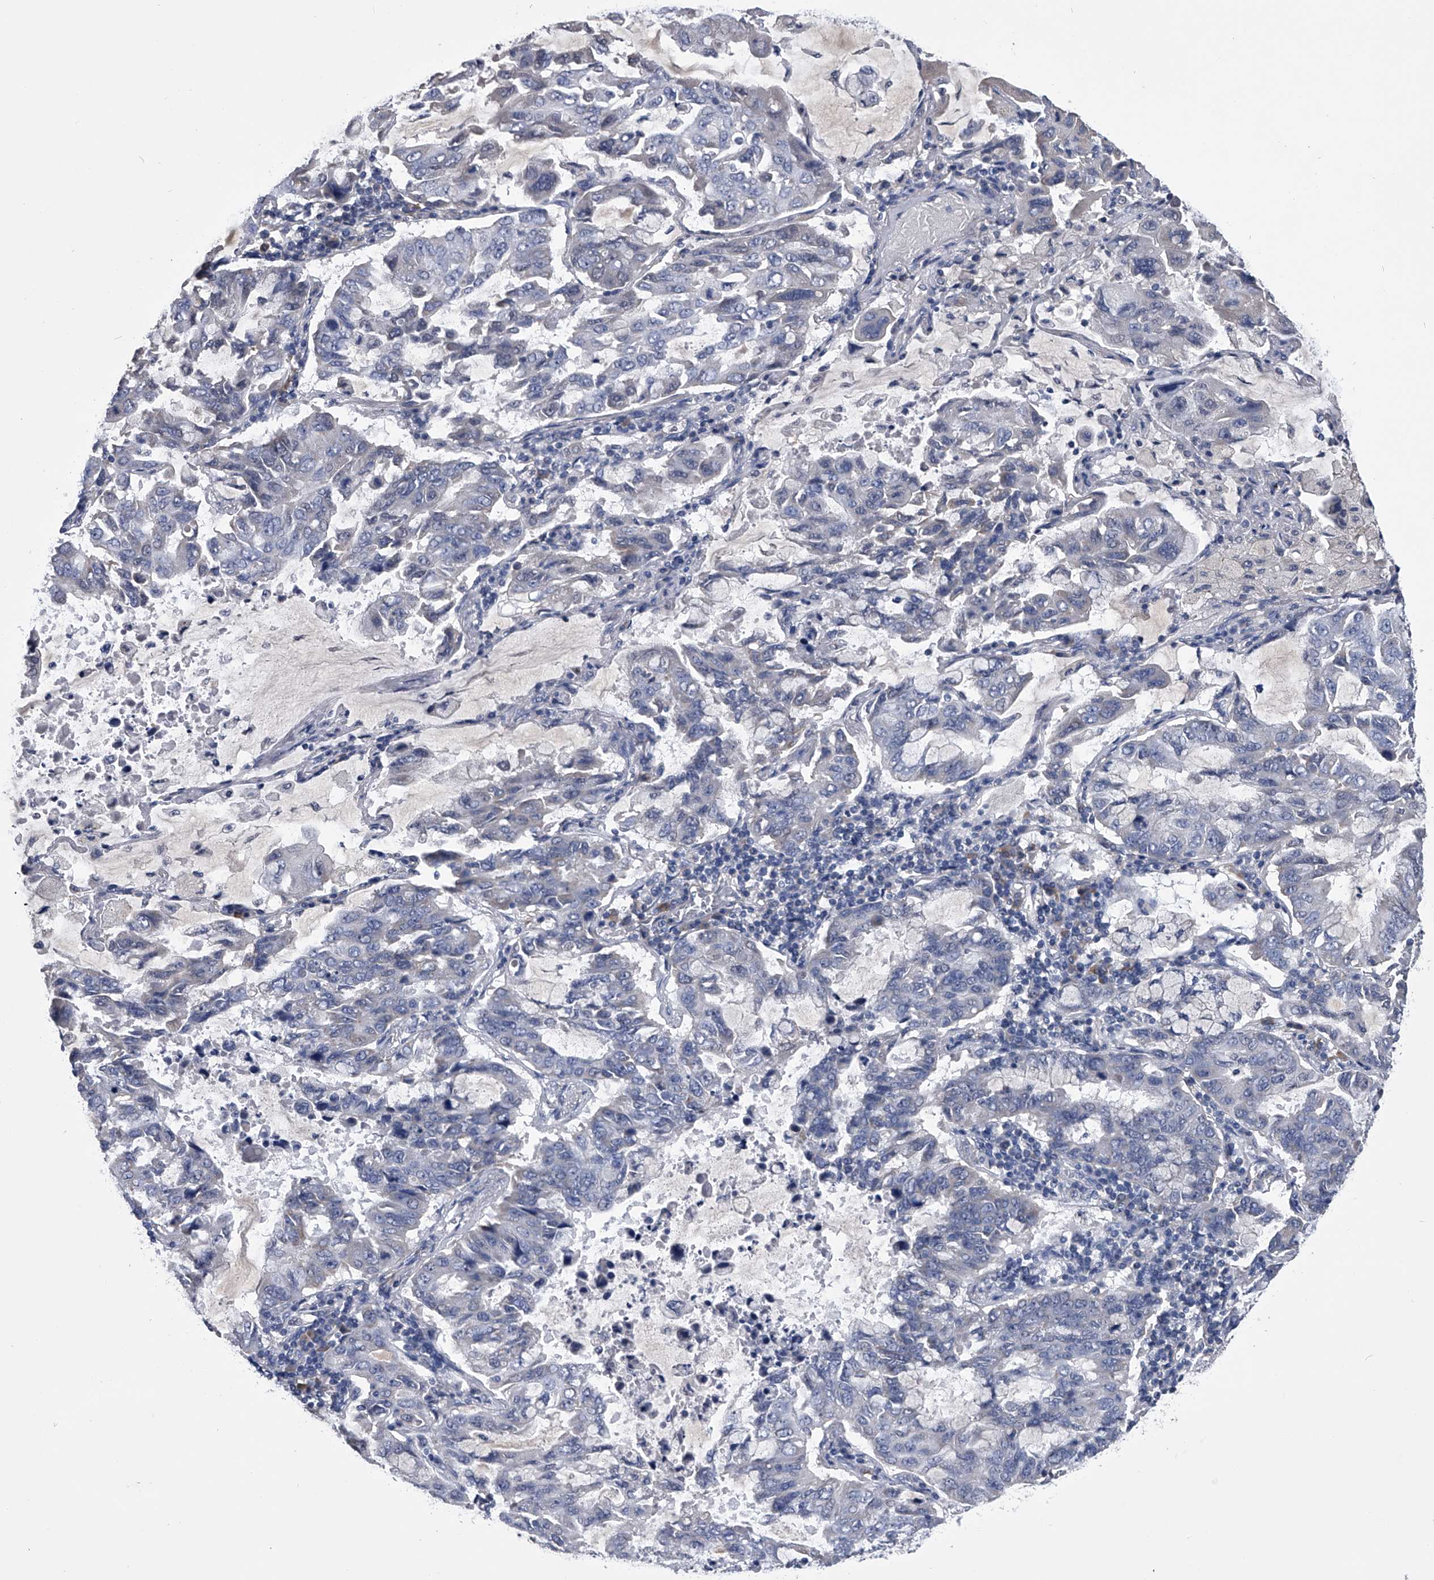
{"staining": {"intensity": "negative", "quantity": "none", "location": "none"}, "tissue": "lung cancer", "cell_type": "Tumor cells", "image_type": "cancer", "snomed": [{"axis": "morphology", "description": "Adenocarcinoma, NOS"}, {"axis": "topography", "description": "Lung"}], "caption": "Immunohistochemistry photomicrograph of adenocarcinoma (lung) stained for a protein (brown), which demonstrates no positivity in tumor cells. (Stains: DAB IHC with hematoxylin counter stain, Microscopy: brightfield microscopy at high magnification).", "gene": "OAT", "patient": {"sex": "male", "age": 64}}